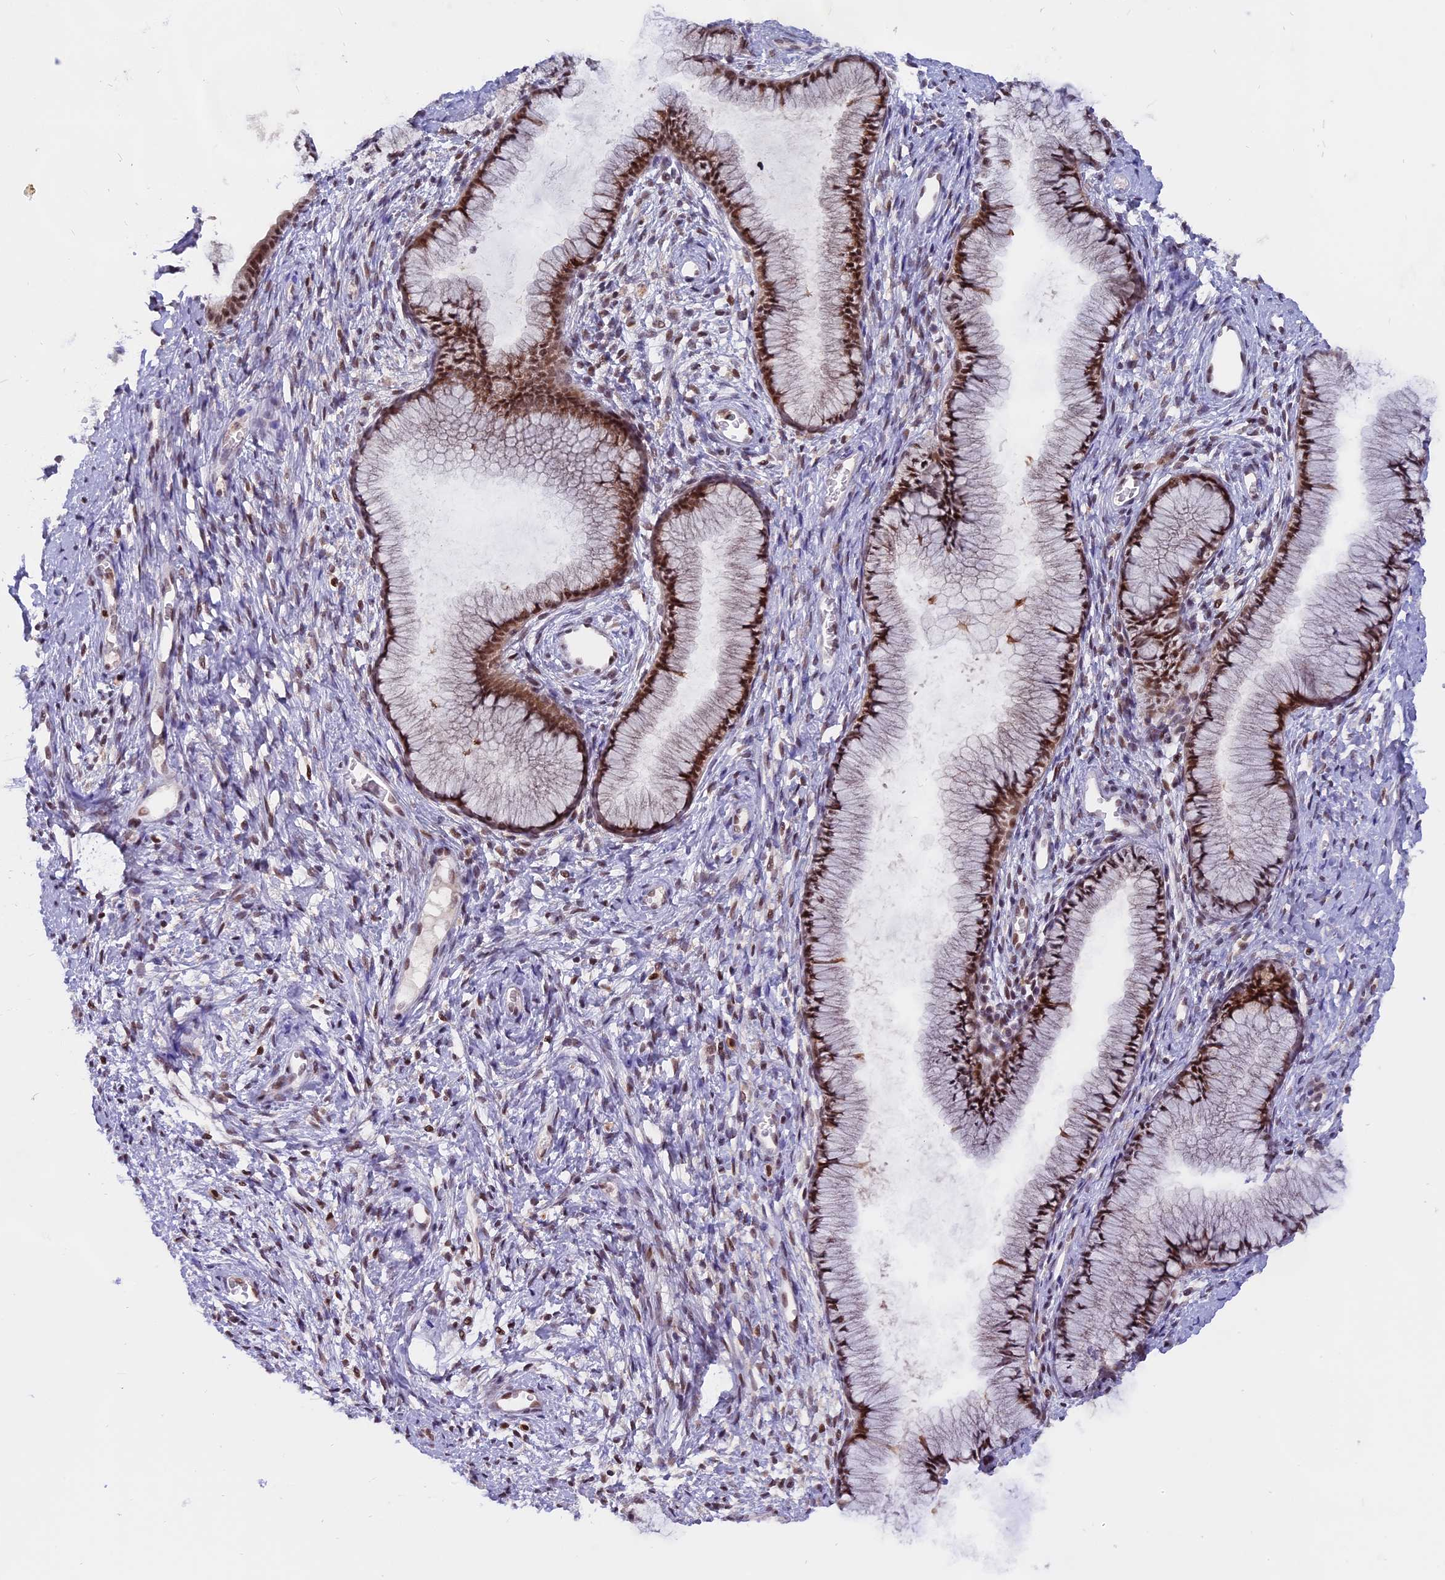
{"staining": {"intensity": "strong", "quantity": ">75%", "location": "nuclear"}, "tissue": "cervix", "cell_type": "Glandular cells", "image_type": "normal", "snomed": [{"axis": "morphology", "description": "Normal tissue, NOS"}, {"axis": "topography", "description": "Cervix"}], "caption": "This micrograph reveals unremarkable cervix stained with immunohistochemistry to label a protein in brown. The nuclear of glandular cells show strong positivity for the protein. Nuclei are counter-stained blue.", "gene": "TADA3", "patient": {"sex": "female", "age": 42}}